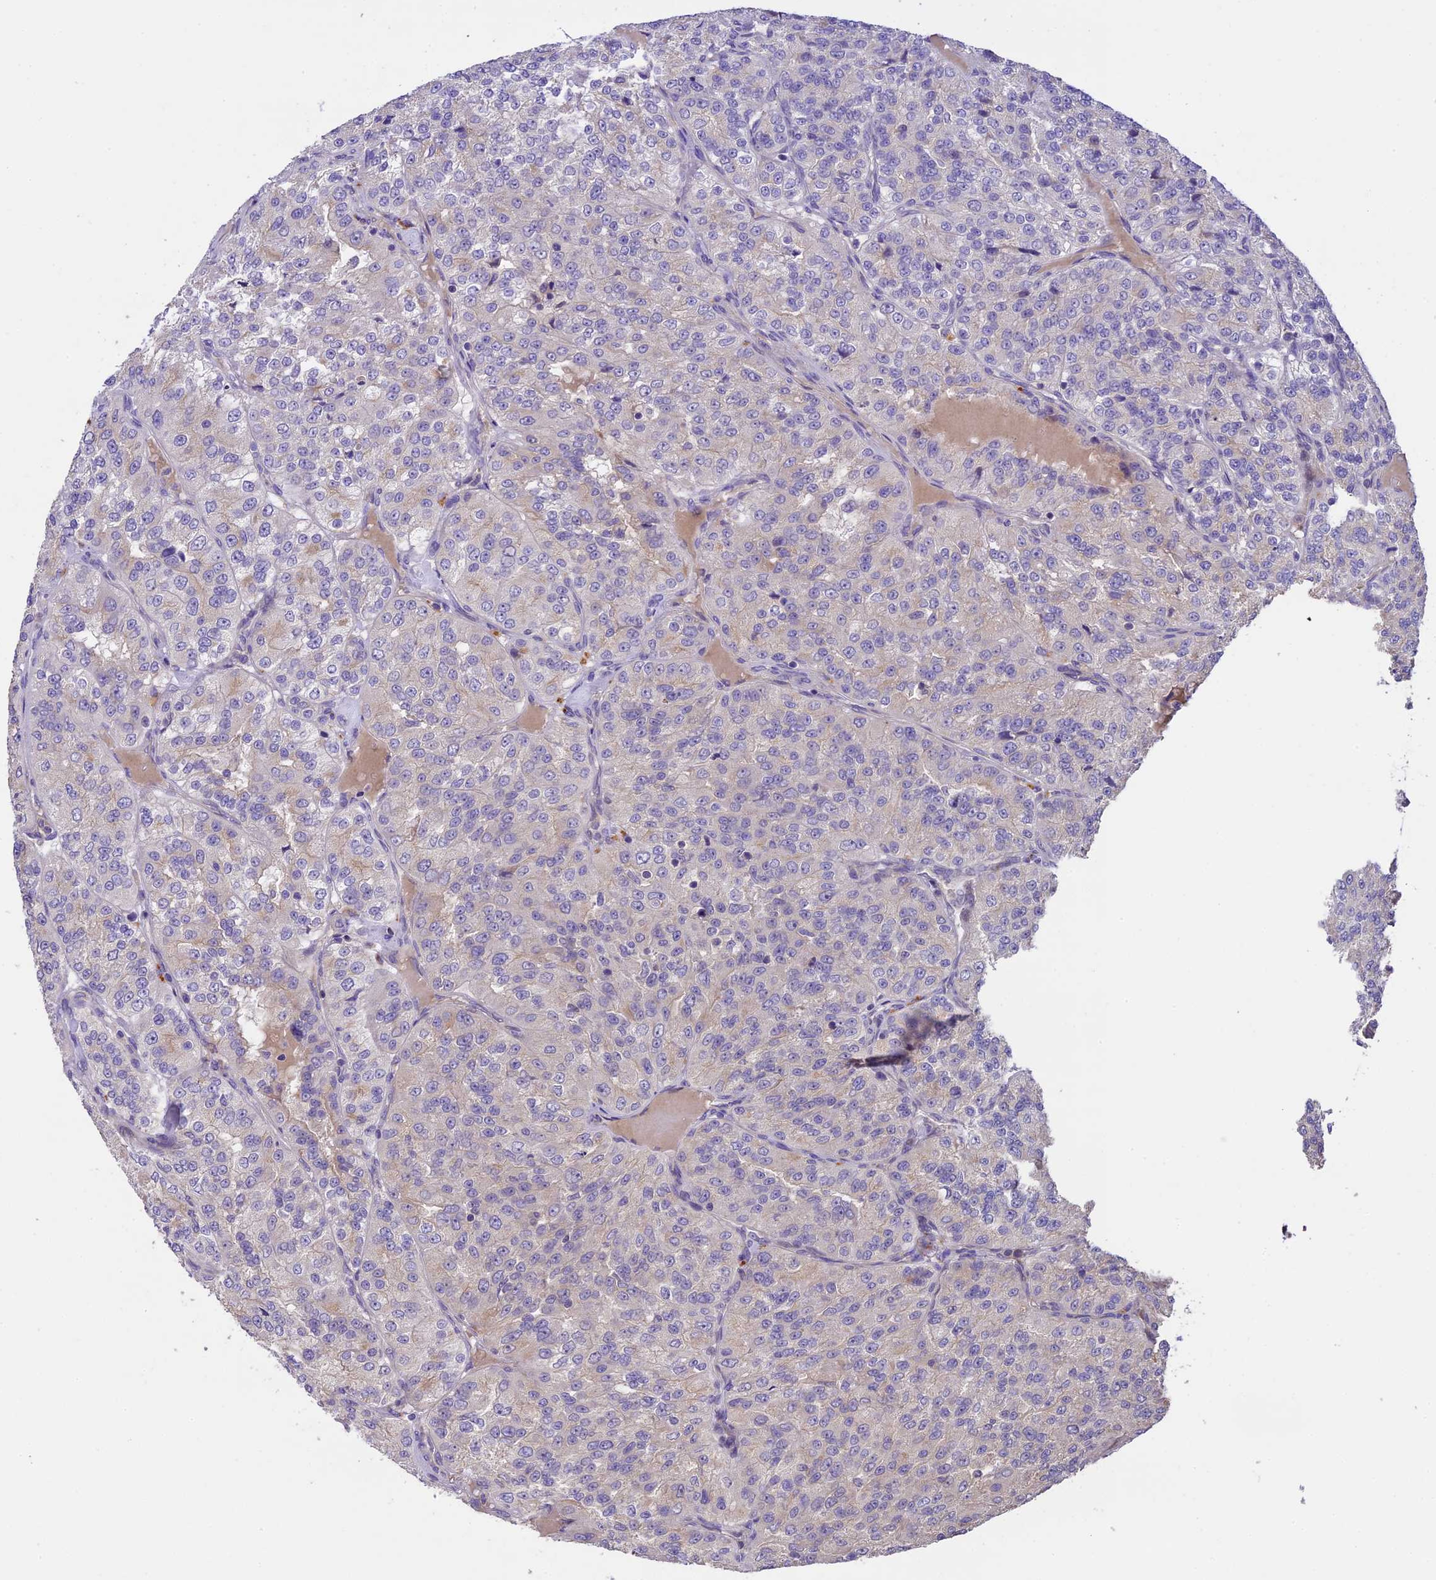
{"staining": {"intensity": "negative", "quantity": "none", "location": "none"}, "tissue": "renal cancer", "cell_type": "Tumor cells", "image_type": "cancer", "snomed": [{"axis": "morphology", "description": "Adenocarcinoma, NOS"}, {"axis": "topography", "description": "Kidney"}], "caption": "Histopathology image shows no significant protein positivity in tumor cells of renal cancer (adenocarcinoma).", "gene": "DGKH", "patient": {"sex": "female", "age": 63}}